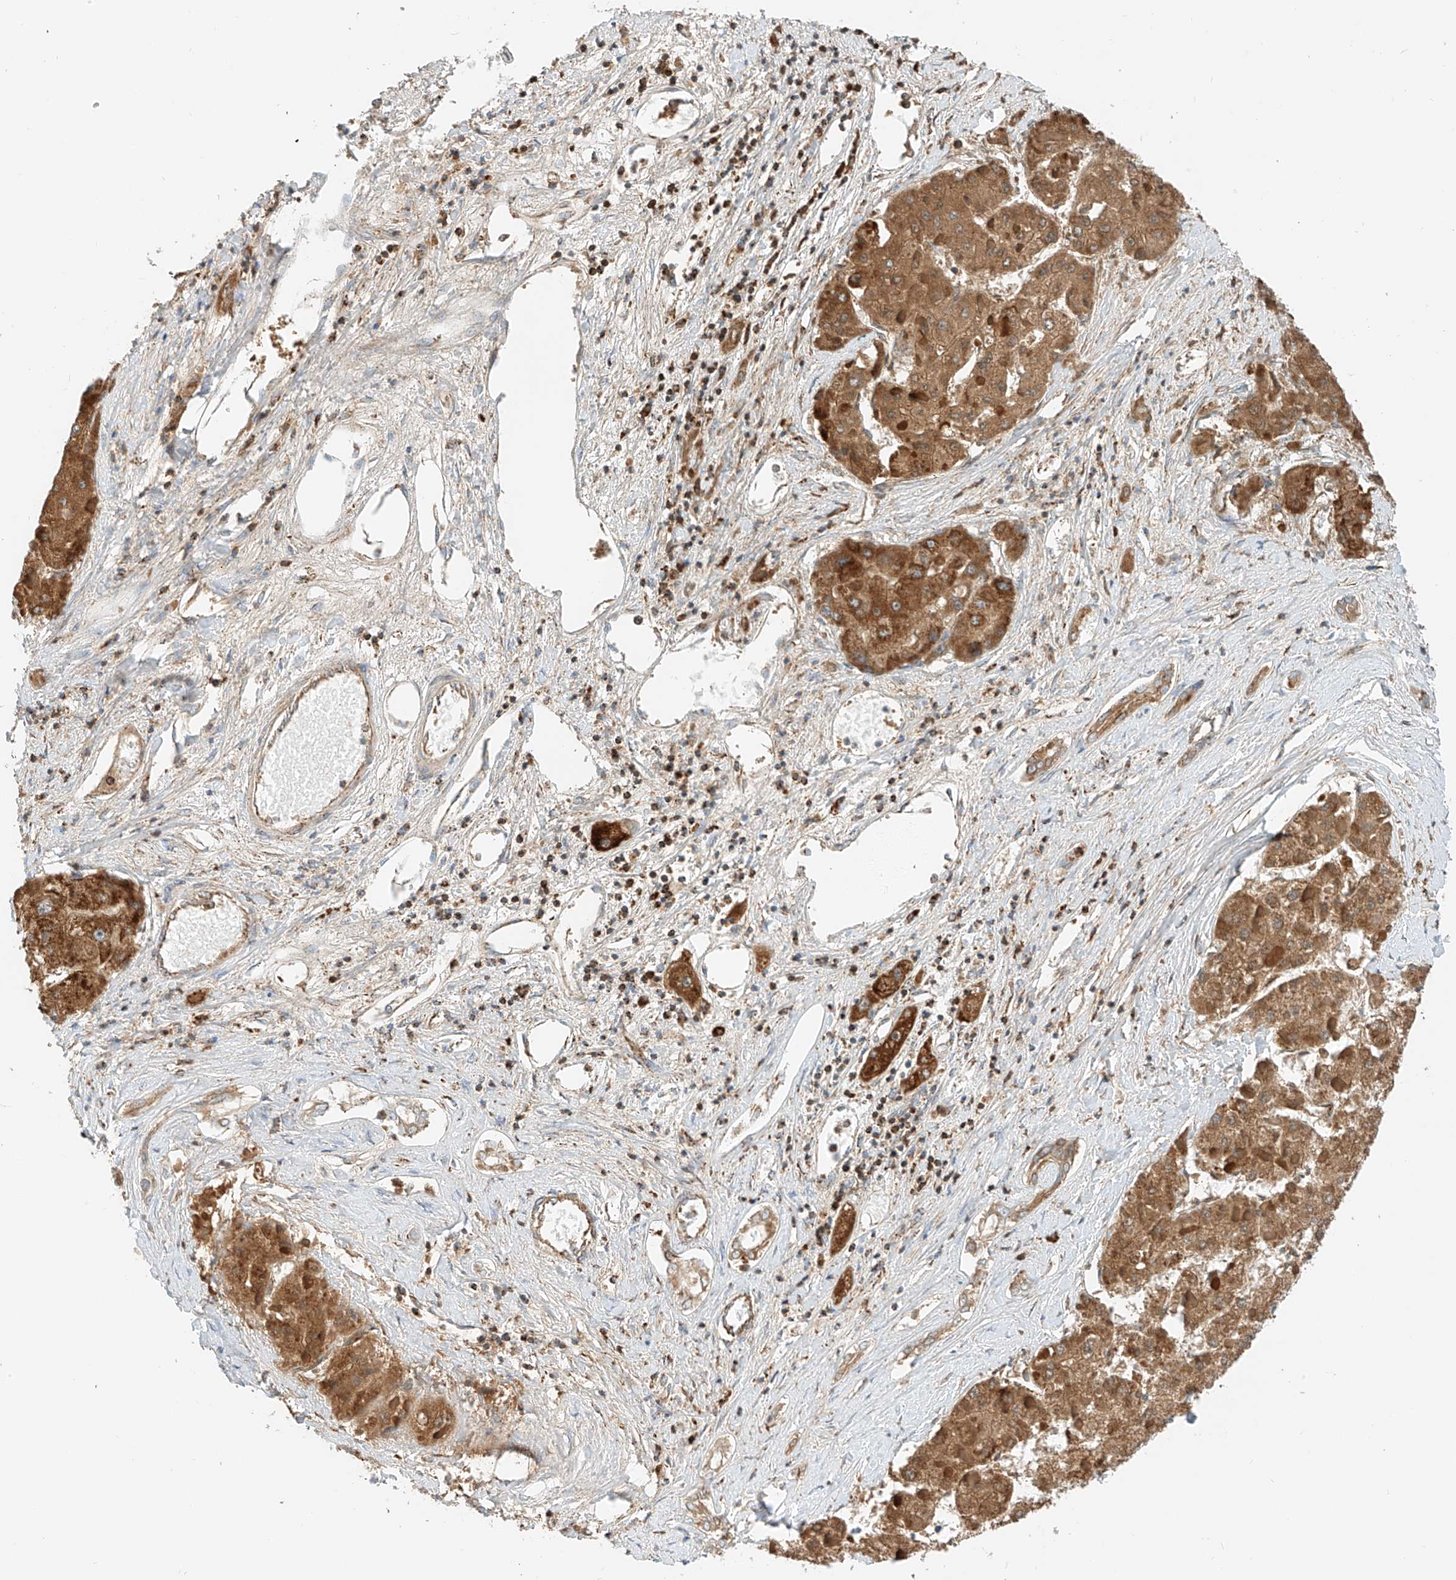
{"staining": {"intensity": "moderate", "quantity": ">75%", "location": "cytoplasmic/membranous"}, "tissue": "liver cancer", "cell_type": "Tumor cells", "image_type": "cancer", "snomed": [{"axis": "morphology", "description": "Carcinoma, Hepatocellular, NOS"}, {"axis": "topography", "description": "Liver"}], "caption": "A brown stain labels moderate cytoplasmic/membranous positivity of a protein in liver cancer tumor cells.", "gene": "PPA2", "patient": {"sex": "female", "age": 73}}